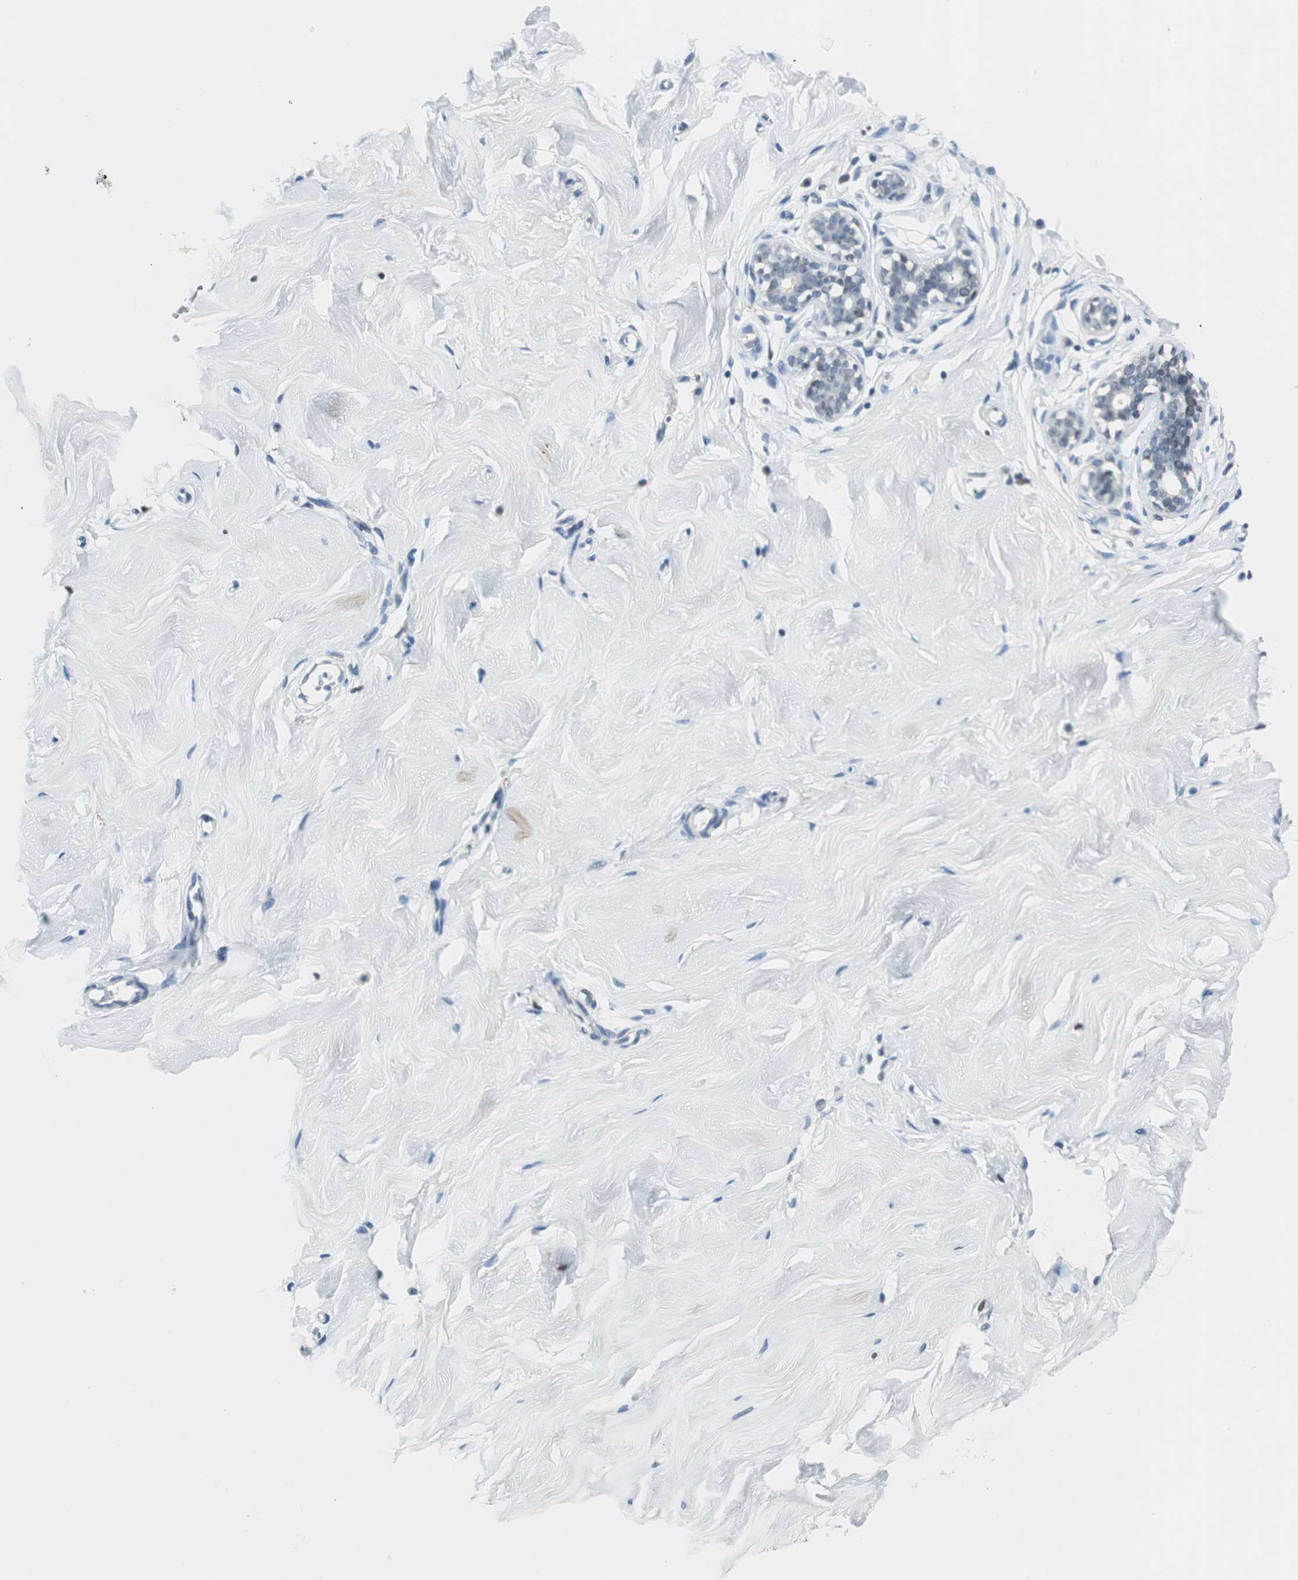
{"staining": {"intensity": "negative", "quantity": "none", "location": "none"}, "tissue": "breast", "cell_type": "Adipocytes", "image_type": "normal", "snomed": [{"axis": "morphology", "description": "Normal tissue, NOS"}, {"axis": "topography", "description": "Breast"}], "caption": "DAB immunohistochemical staining of normal breast exhibits no significant positivity in adipocytes. The staining is performed using DAB brown chromogen with nuclei counter-stained in using hematoxylin.", "gene": "ME1", "patient": {"sex": "female", "age": 23}}